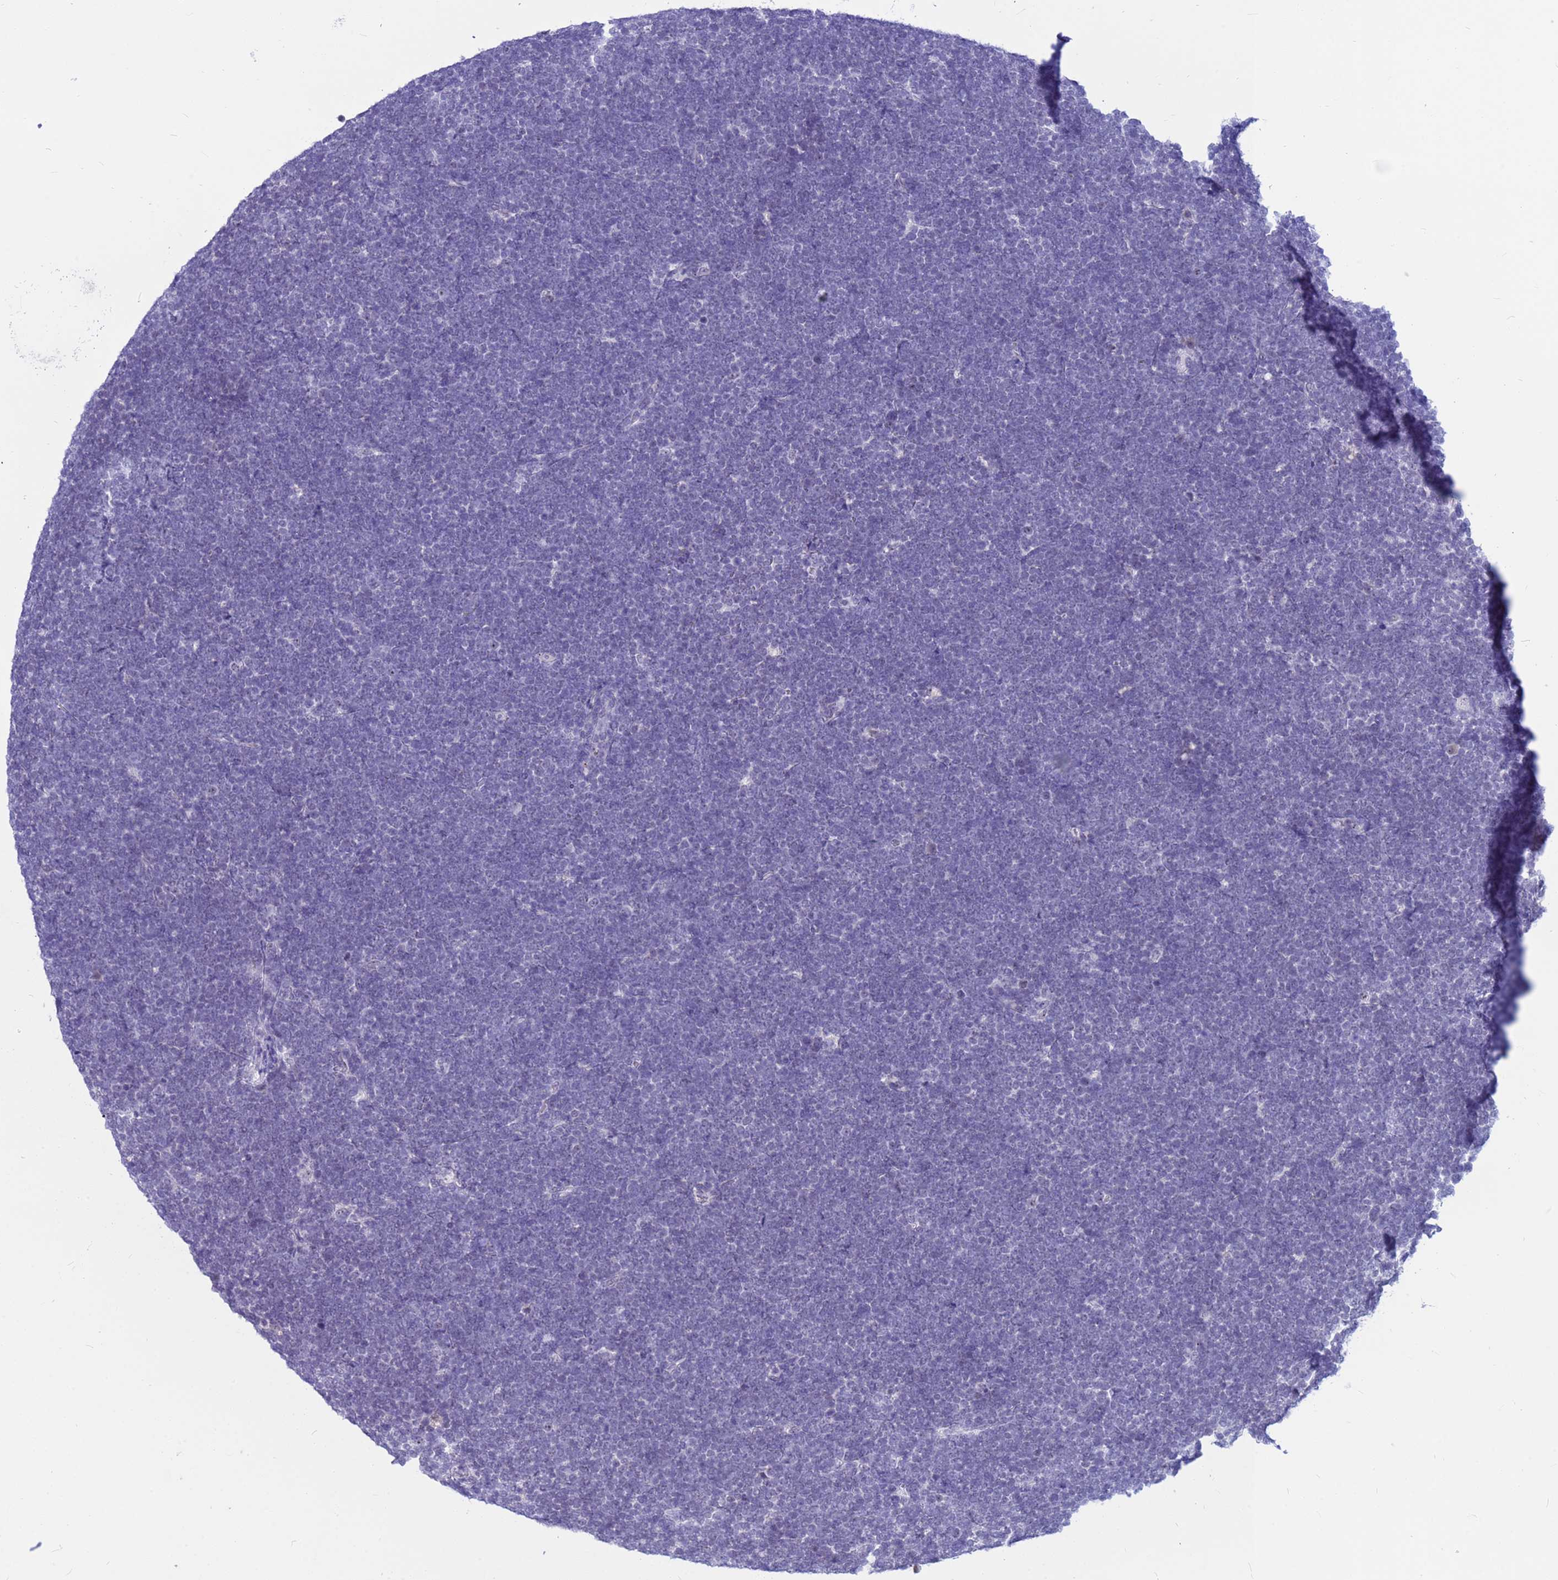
{"staining": {"intensity": "negative", "quantity": "none", "location": "none"}, "tissue": "lymphoma", "cell_type": "Tumor cells", "image_type": "cancer", "snomed": [{"axis": "morphology", "description": "Malignant lymphoma, non-Hodgkin's type, High grade"}, {"axis": "topography", "description": "Lymph node"}], "caption": "Histopathology image shows no protein staining in tumor cells of lymphoma tissue.", "gene": "DMRTC2", "patient": {"sex": "male", "age": 13}}